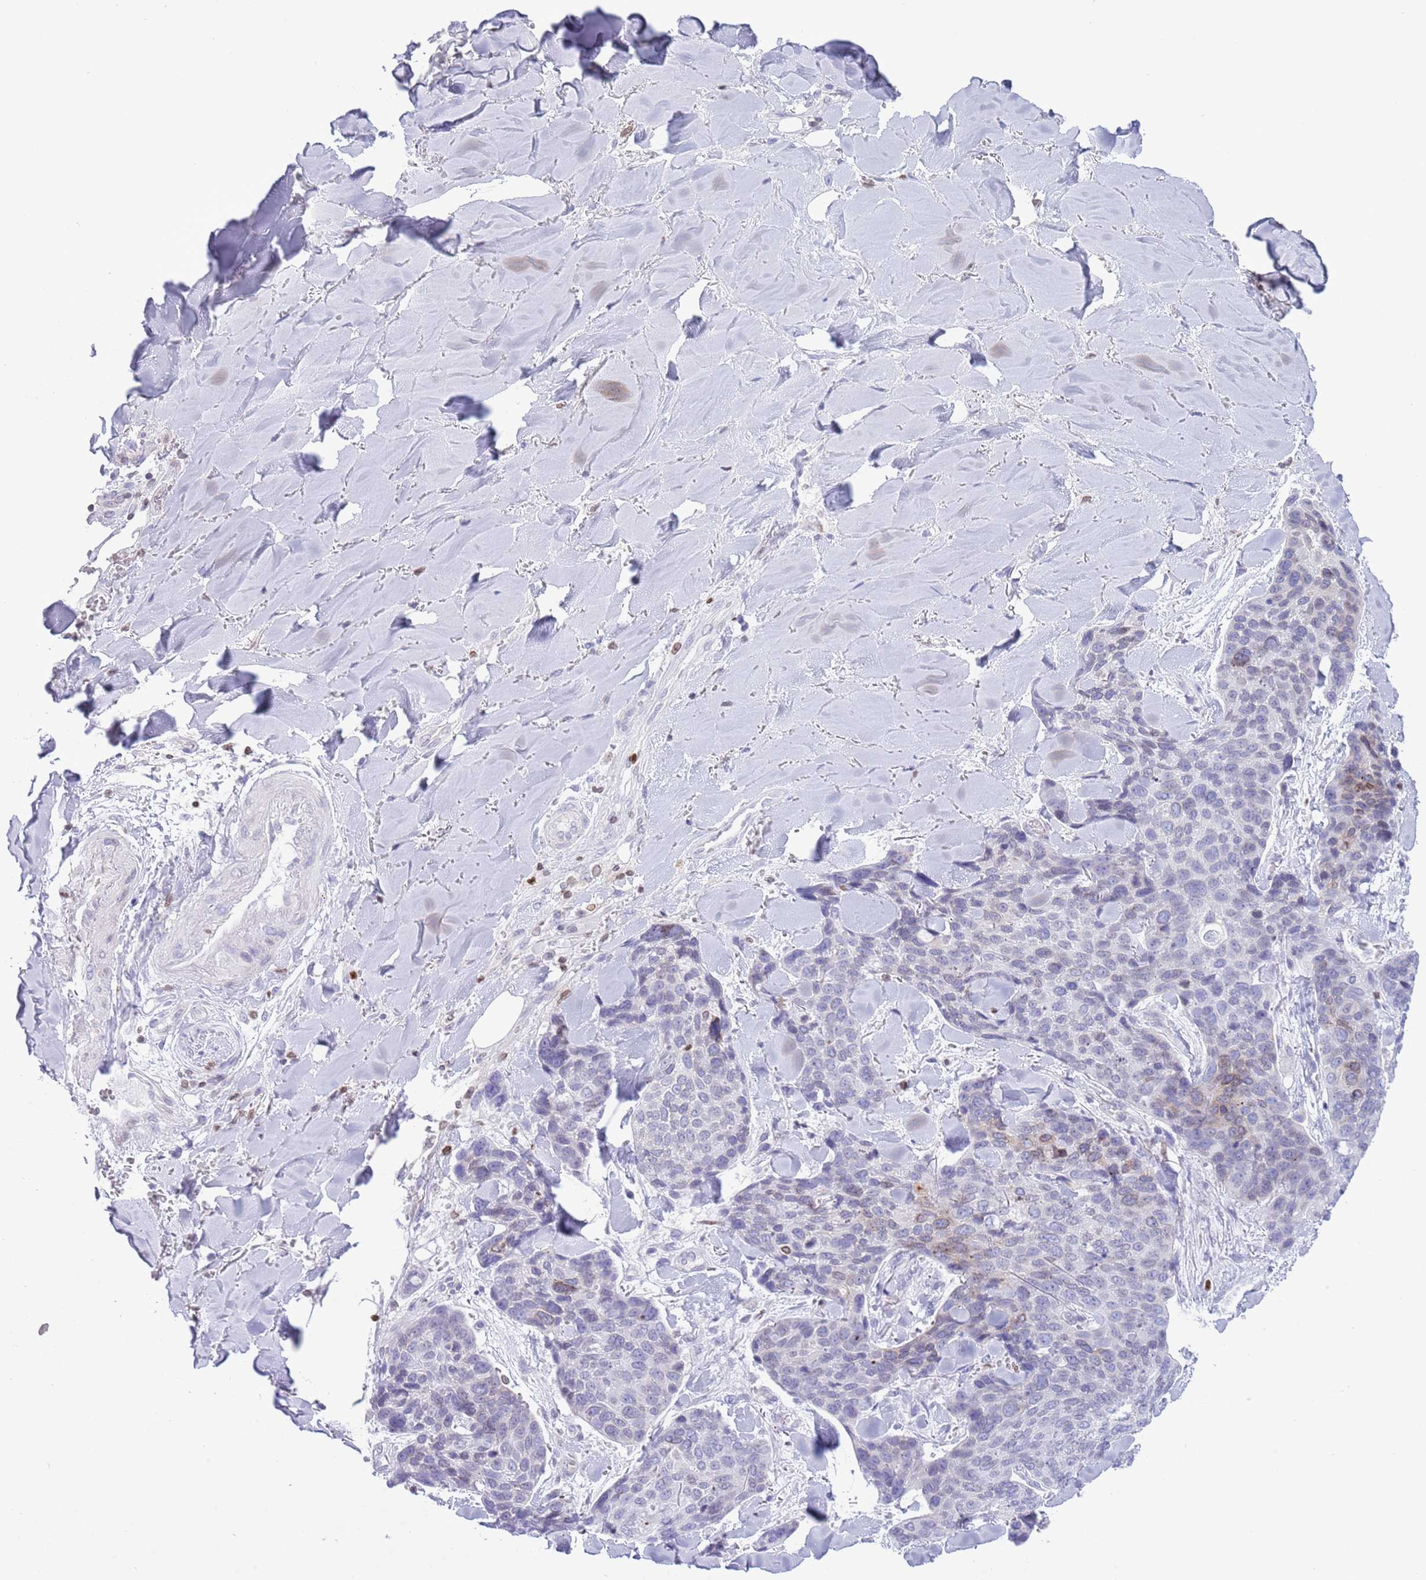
{"staining": {"intensity": "negative", "quantity": "none", "location": "none"}, "tissue": "skin cancer", "cell_type": "Tumor cells", "image_type": "cancer", "snomed": [{"axis": "morphology", "description": "Basal cell carcinoma"}, {"axis": "topography", "description": "Skin"}], "caption": "Protein analysis of skin cancer (basal cell carcinoma) shows no significant expression in tumor cells.", "gene": "LBR", "patient": {"sex": "female", "age": 74}}